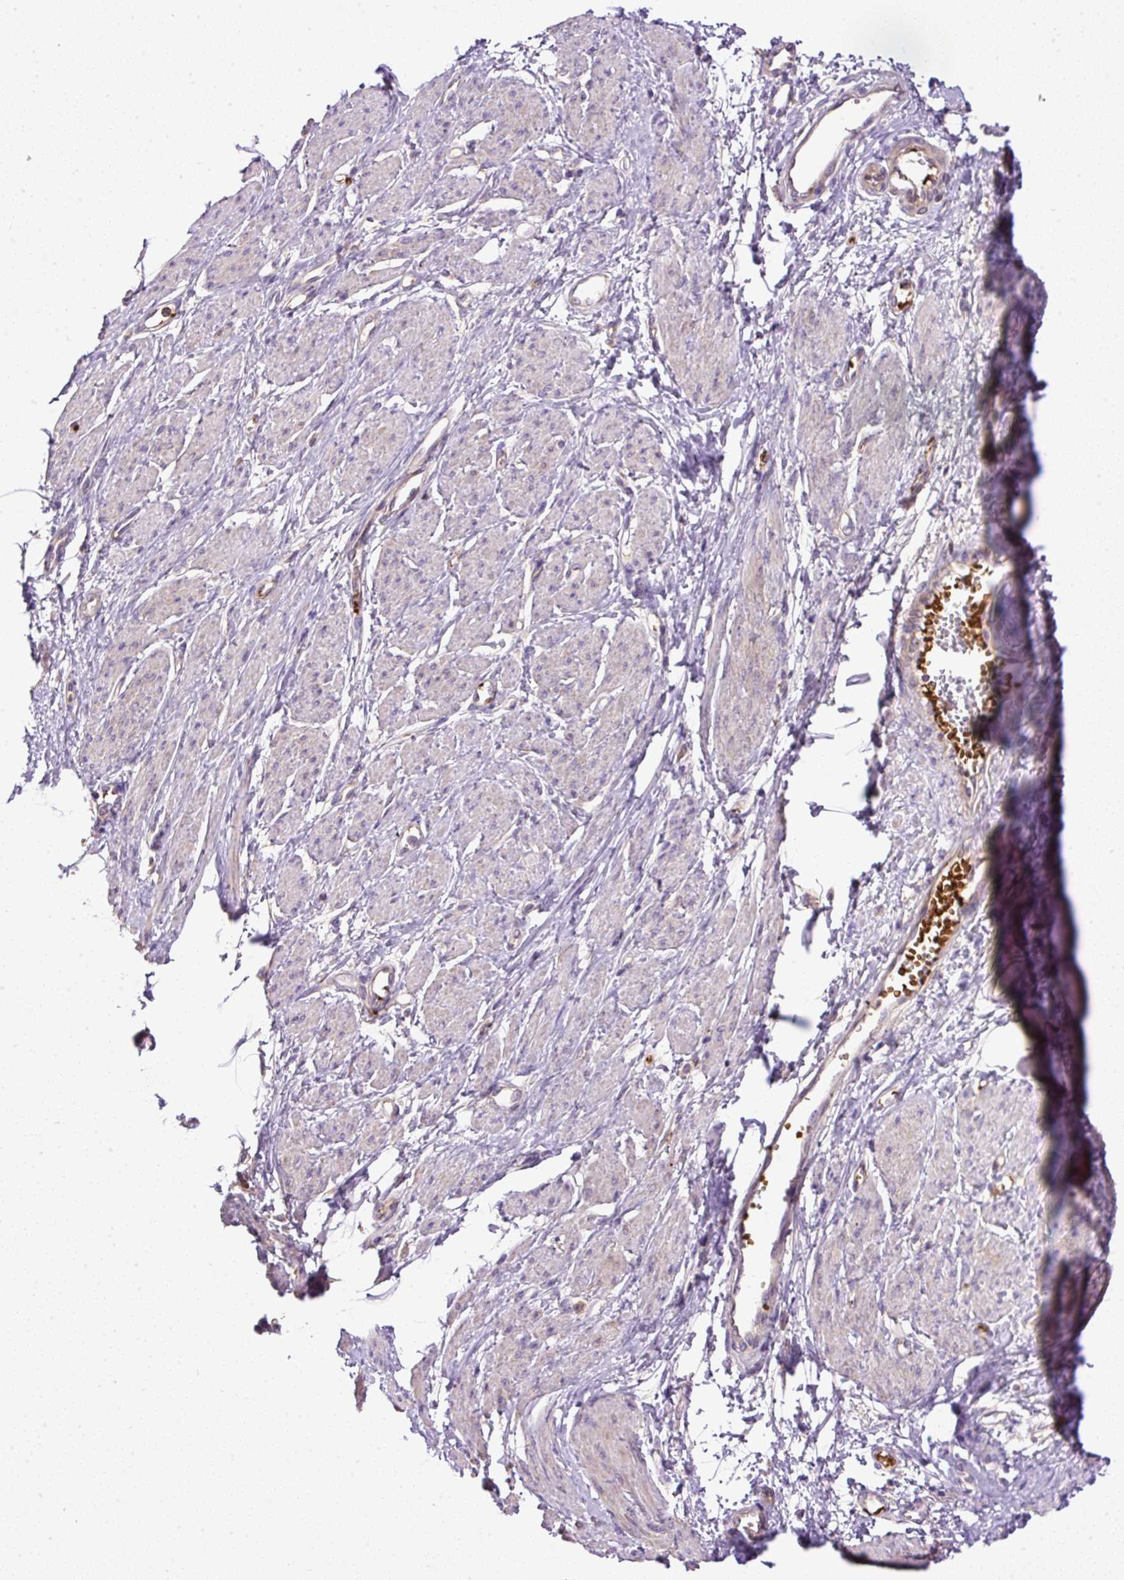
{"staining": {"intensity": "negative", "quantity": "none", "location": "none"}, "tissue": "smooth muscle", "cell_type": "Smooth muscle cells", "image_type": "normal", "snomed": [{"axis": "morphology", "description": "Normal tissue, NOS"}, {"axis": "topography", "description": "Smooth muscle"}, {"axis": "topography", "description": "Uterus"}], "caption": "The immunohistochemistry image has no significant expression in smooth muscle cells of smooth muscle.", "gene": "CXCL13", "patient": {"sex": "female", "age": 39}}